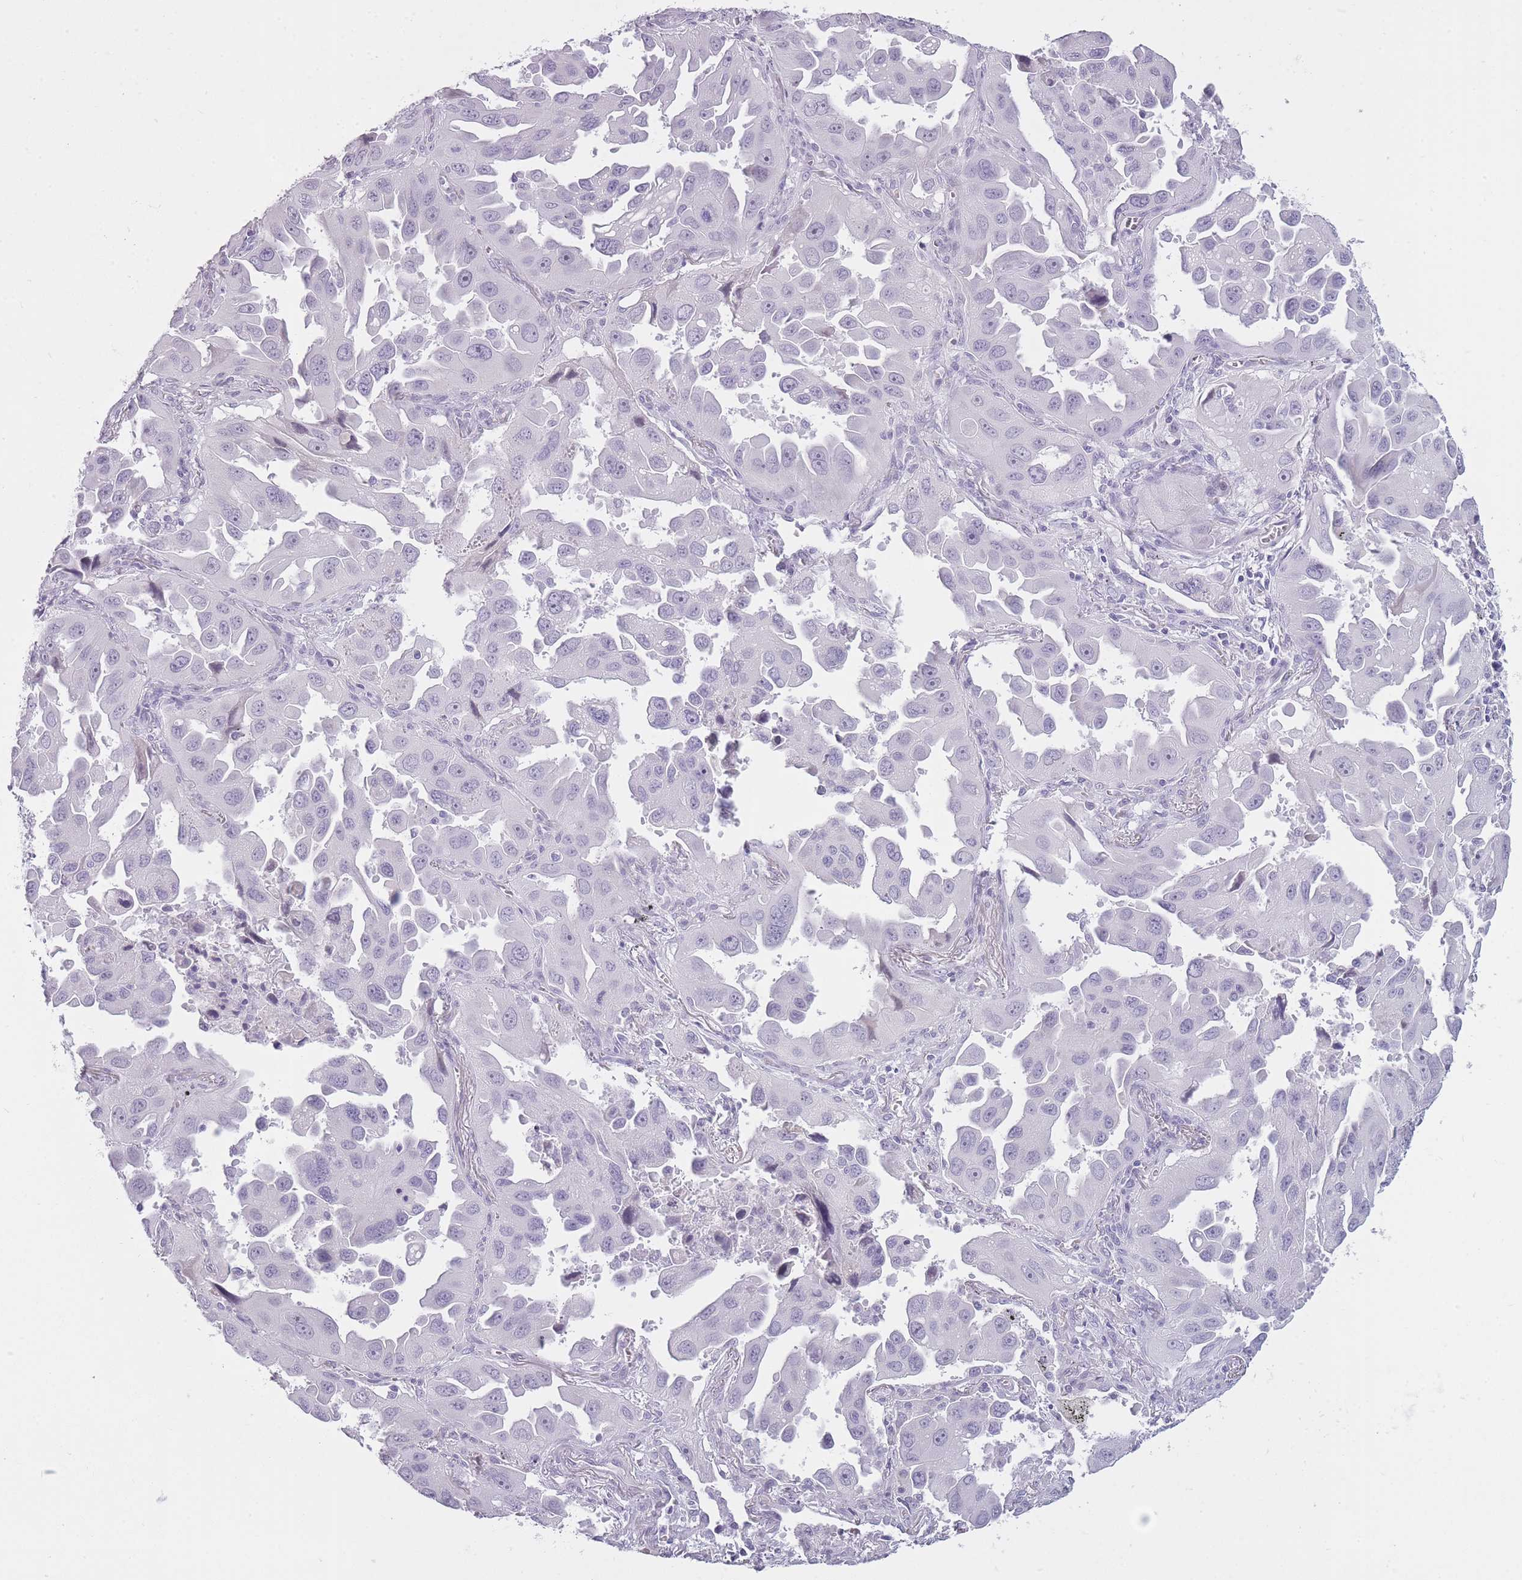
{"staining": {"intensity": "negative", "quantity": "none", "location": "none"}, "tissue": "lung cancer", "cell_type": "Tumor cells", "image_type": "cancer", "snomed": [{"axis": "morphology", "description": "Adenocarcinoma, NOS"}, {"axis": "topography", "description": "Lung"}], "caption": "High power microscopy micrograph of an immunohistochemistry (IHC) photomicrograph of adenocarcinoma (lung), revealing no significant positivity in tumor cells.", "gene": "GOLGA6D", "patient": {"sex": "male", "age": 66}}